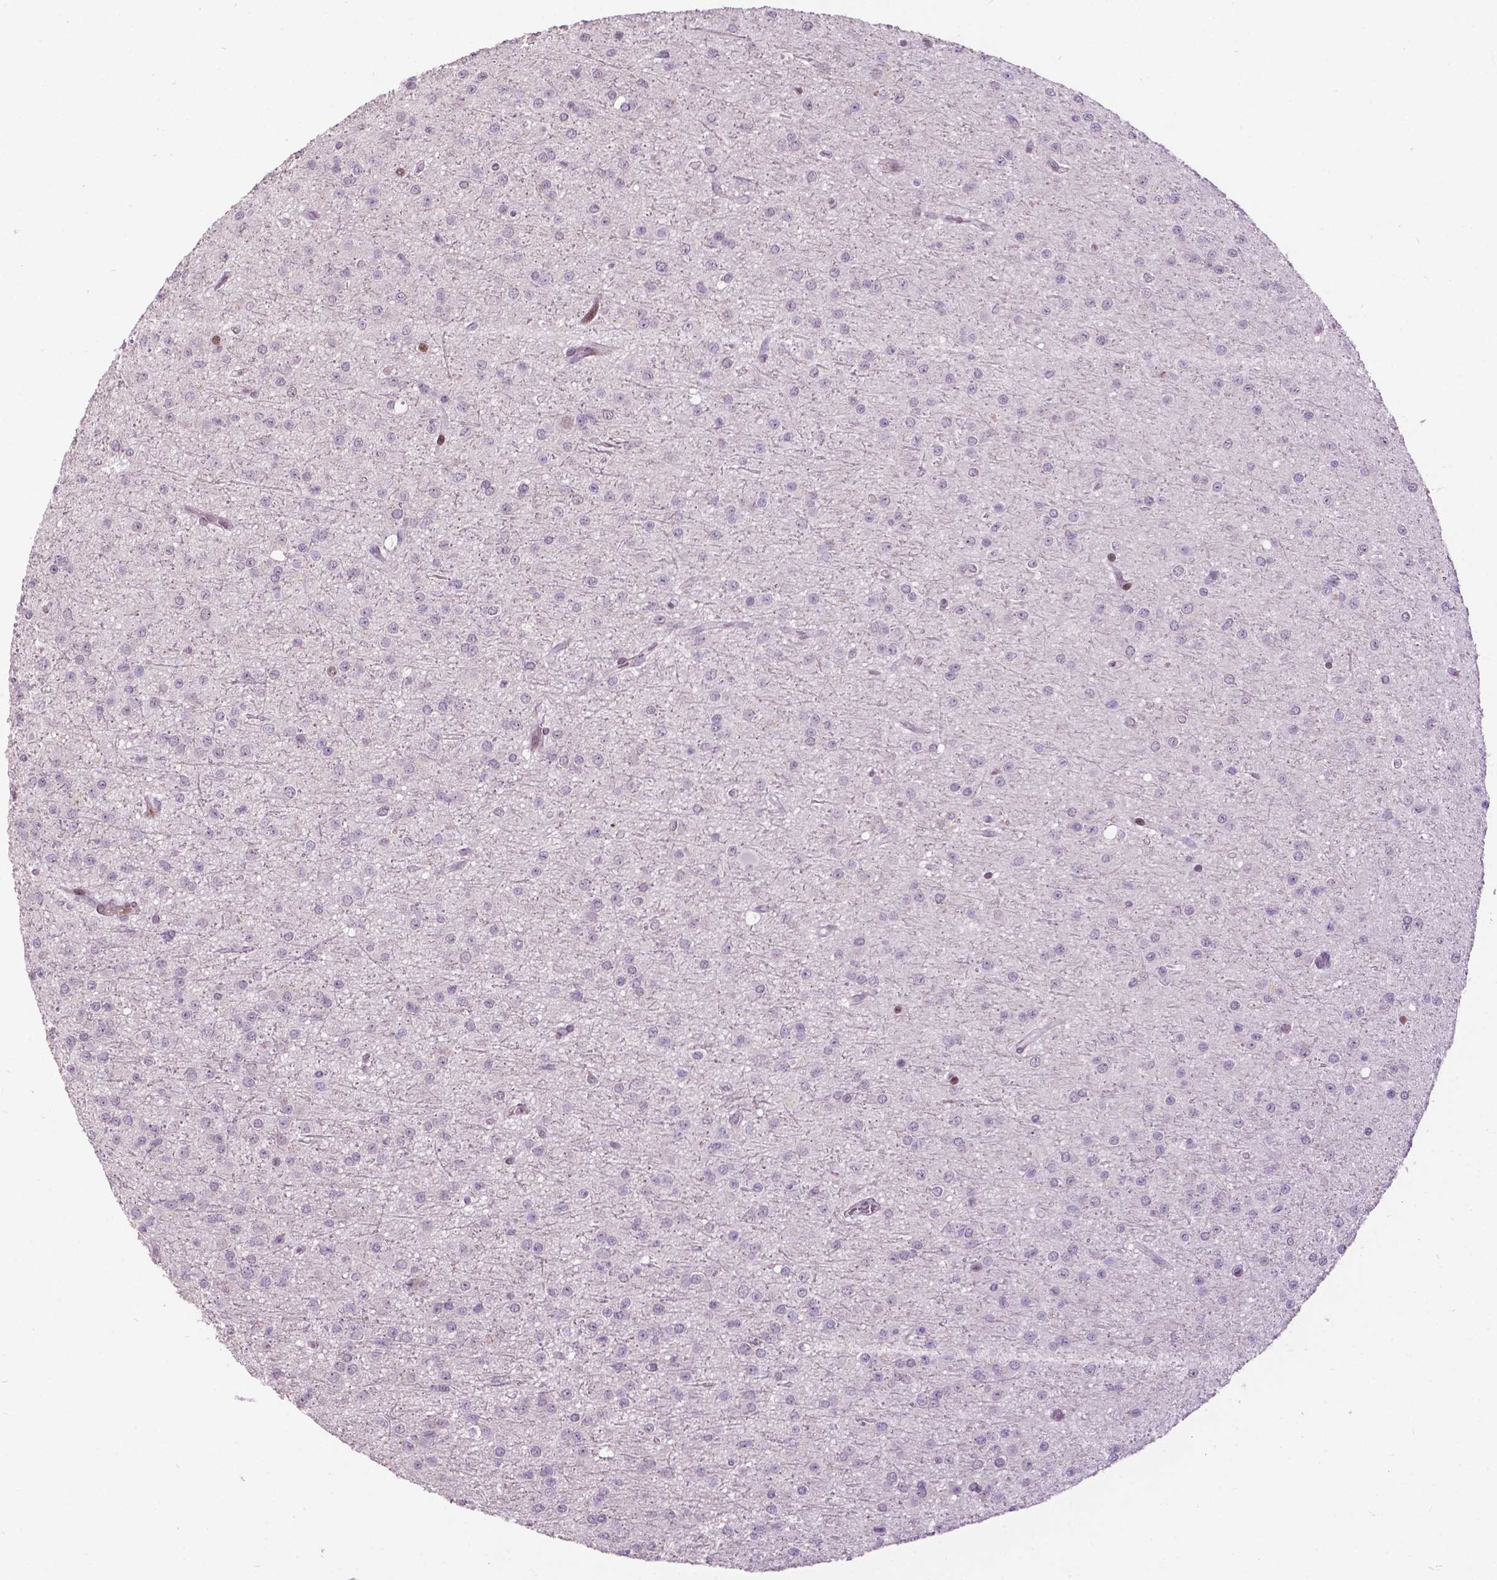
{"staining": {"intensity": "negative", "quantity": "none", "location": "none"}, "tissue": "glioma", "cell_type": "Tumor cells", "image_type": "cancer", "snomed": [{"axis": "morphology", "description": "Glioma, malignant, Low grade"}, {"axis": "topography", "description": "Brain"}], "caption": "The micrograph reveals no significant expression in tumor cells of malignant glioma (low-grade).", "gene": "PTPN18", "patient": {"sex": "male", "age": 27}}